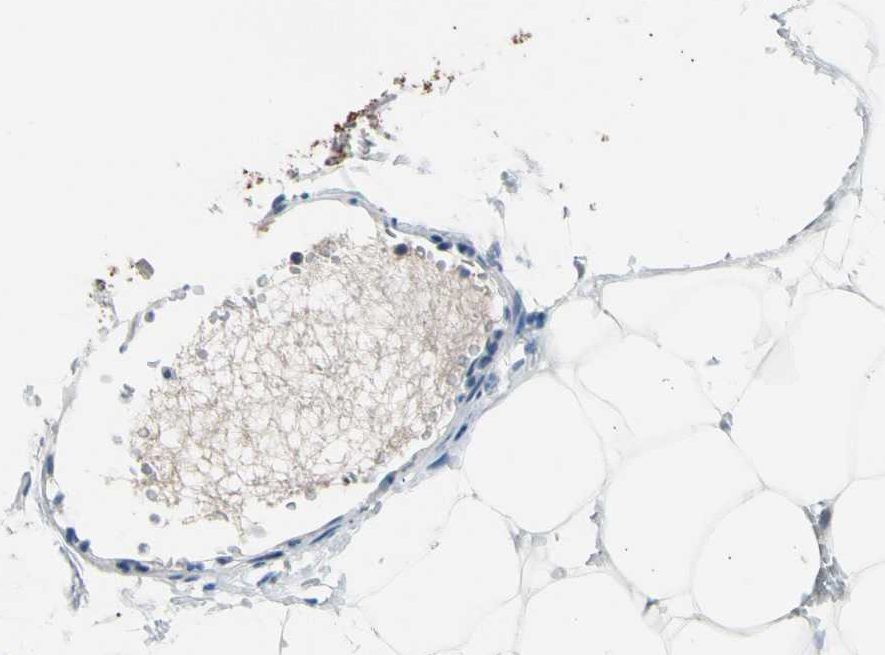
{"staining": {"intensity": "weak", "quantity": "<25%", "location": "cytoplasmic/membranous"}, "tissue": "adipose tissue", "cell_type": "Adipocytes", "image_type": "normal", "snomed": [{"axis": "morphology", "description": "Normal tissue, NOS"}, {"axis": "topography", "description": "Breast"}, {"axis": "topography", "description": "Adipose tissue"}], "caption": "Micrograph shows no protein positivity in adipocytes of unremarkable adipose tissue.", "gene": "CASQ1", "patient": {"sex": "female", "age": 25}}